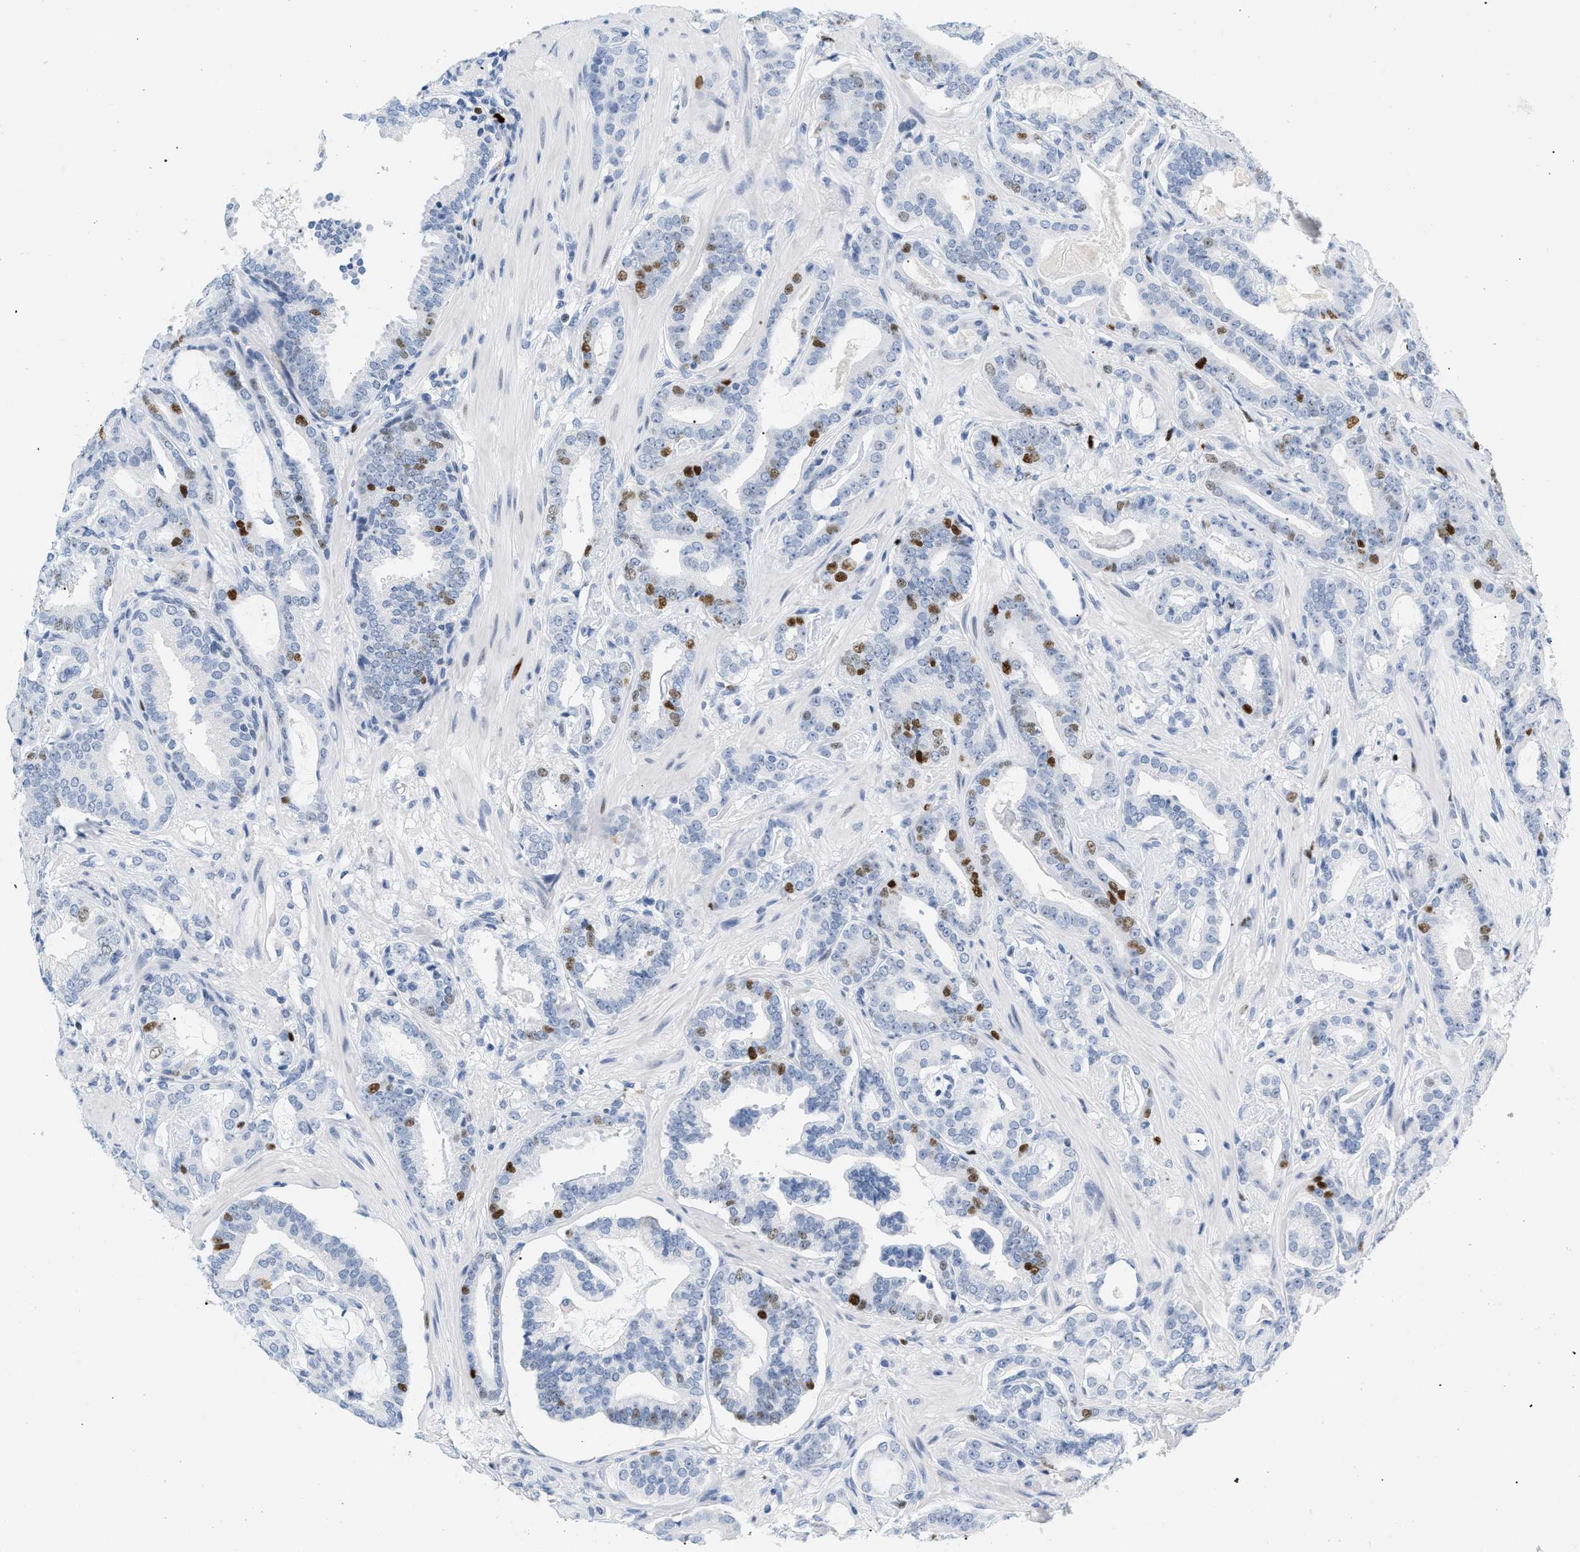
{"staining": {"intensity": "moderate", "quantity": "<25%", "location": "nuclear"}, "tissue": "prostate cancer", "cell_type": "Tumor cells", "image_type": "cancer", "snomed": [{"axis": "morphology", "description": "Adenocarcinoma, Low grade"}, {"axis": "topography", "description": "Prostate"}], "caption": "Human prostate low-grade adenocarcinoma stained with a brown dye reveals moderate nuclear positive staining in about <25% of tumor cells.", "gene": "MCM7", "patient": {"sex": "male", "age": 53}}